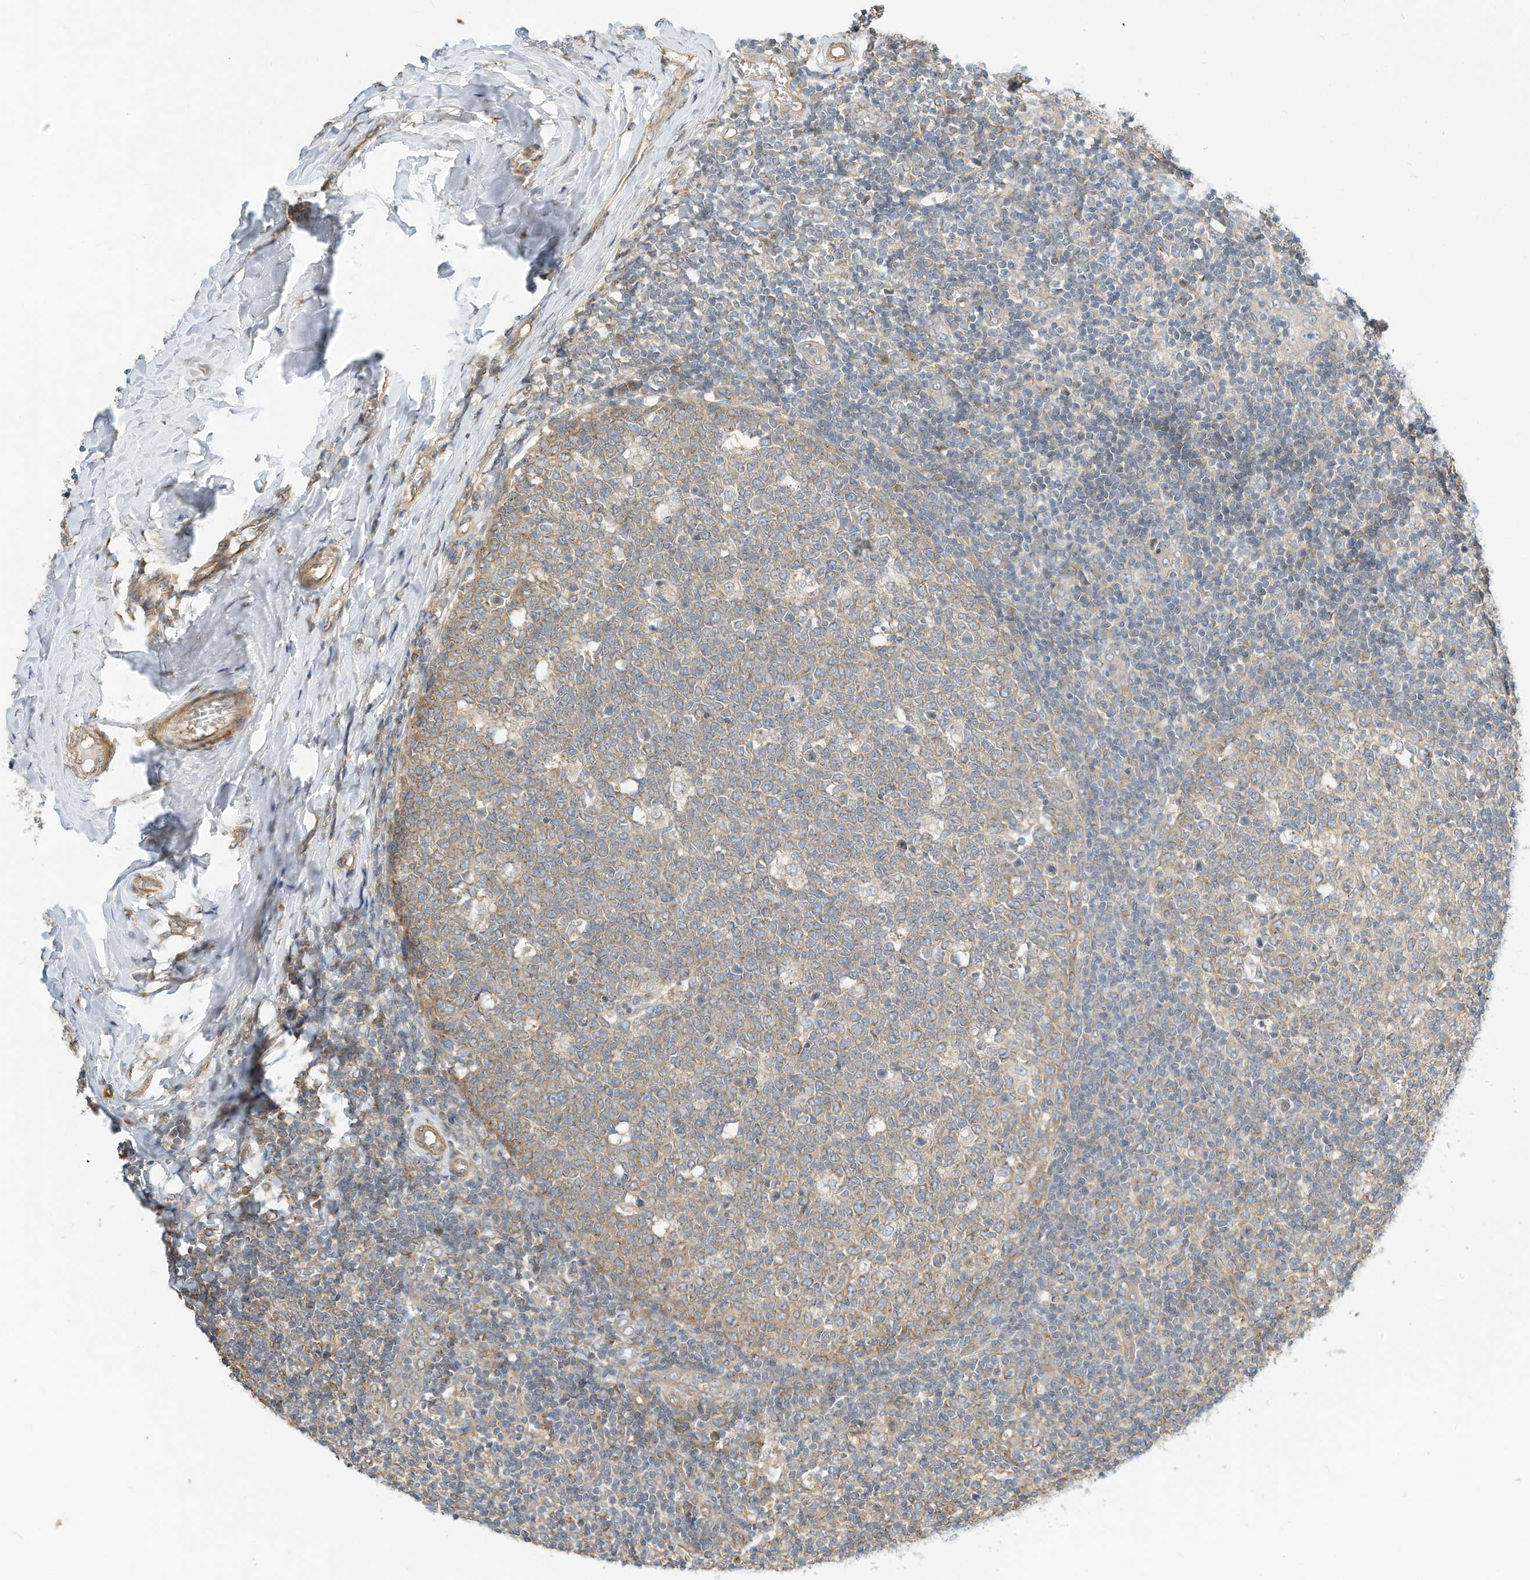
{"staining": {"intensity": "weak", "quantity": "25%-75%", "location": "cytoplasmic/membranous"}, "tissue": "tonsil", "cell_type": "Germinal center cells", "image_type": "normal", "snomed": [{"axis": "morphology", "description": "Normal tissue, NOS"}, {"axis": "topography", "description": "Tonsil"}], "caption": "Protein positivity by IHC demonstrates weak cytoplasmic/membranous expression in approximately 25%-75% of germinal center cells in benign tonsil.", "gene": "OFD1", "patient": {"sex": "female", "age": 19}}